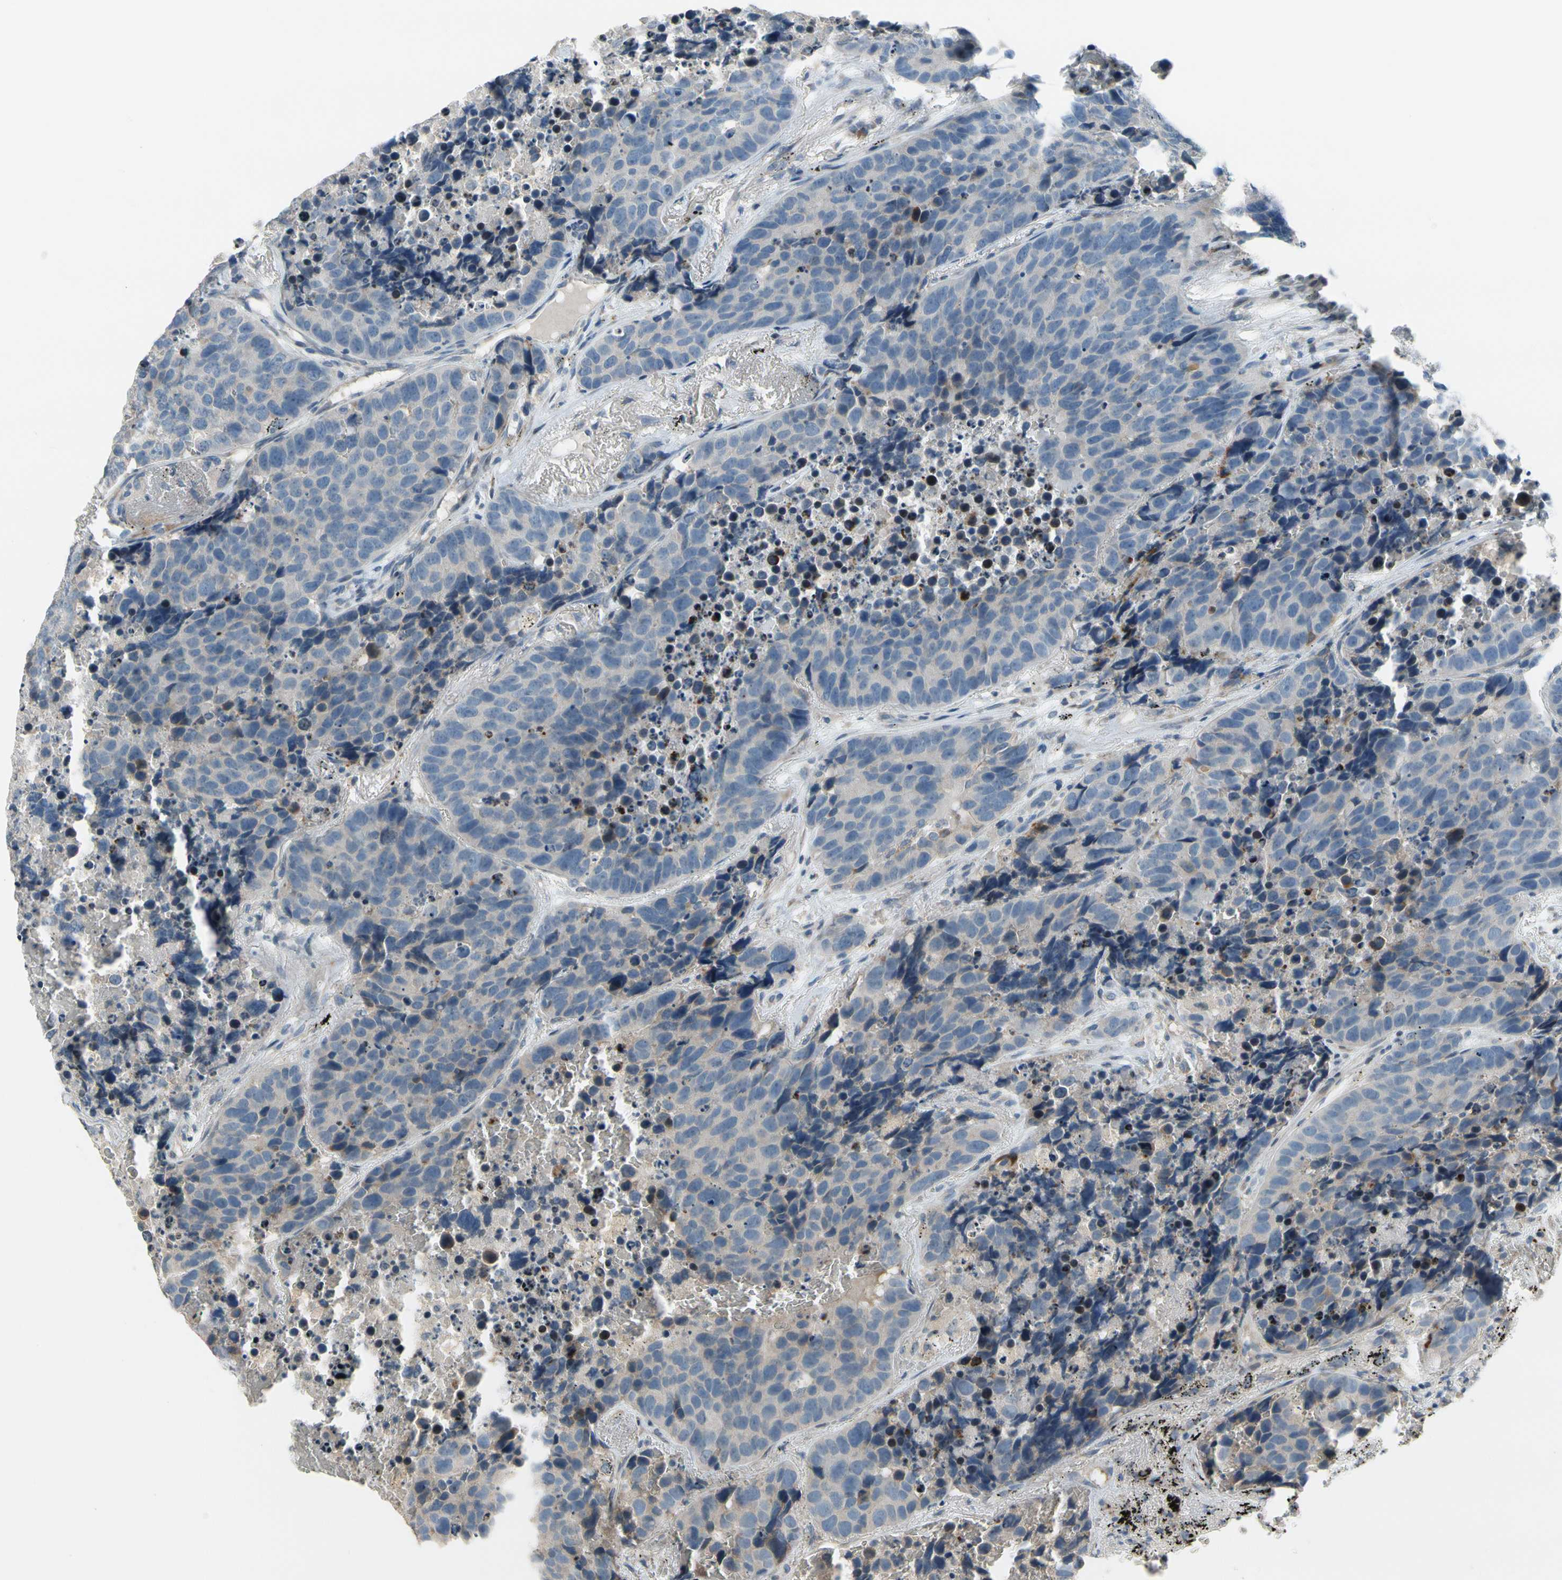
{"staining": {"intensity": "weak", "quantity": "<25%", "location": "cytoplasmic/membranous"}, "tissue": "carcinoid", "cell_type": "Tumor cells", "image_type": "cancer", "snomed": [{"axis": "morphology", "description": "Carcinoid, malignant, NOS"}, {"axis": "topography", "description": "Lung"}], "caption": "Immunohistochemistry (IHC) photomicrograph of carcinoid stained for a protein (brown), which reveals no expression in tumor cells.", "gene": "PIP5K1B", "patient": {"sex": "male", "age": 60}}